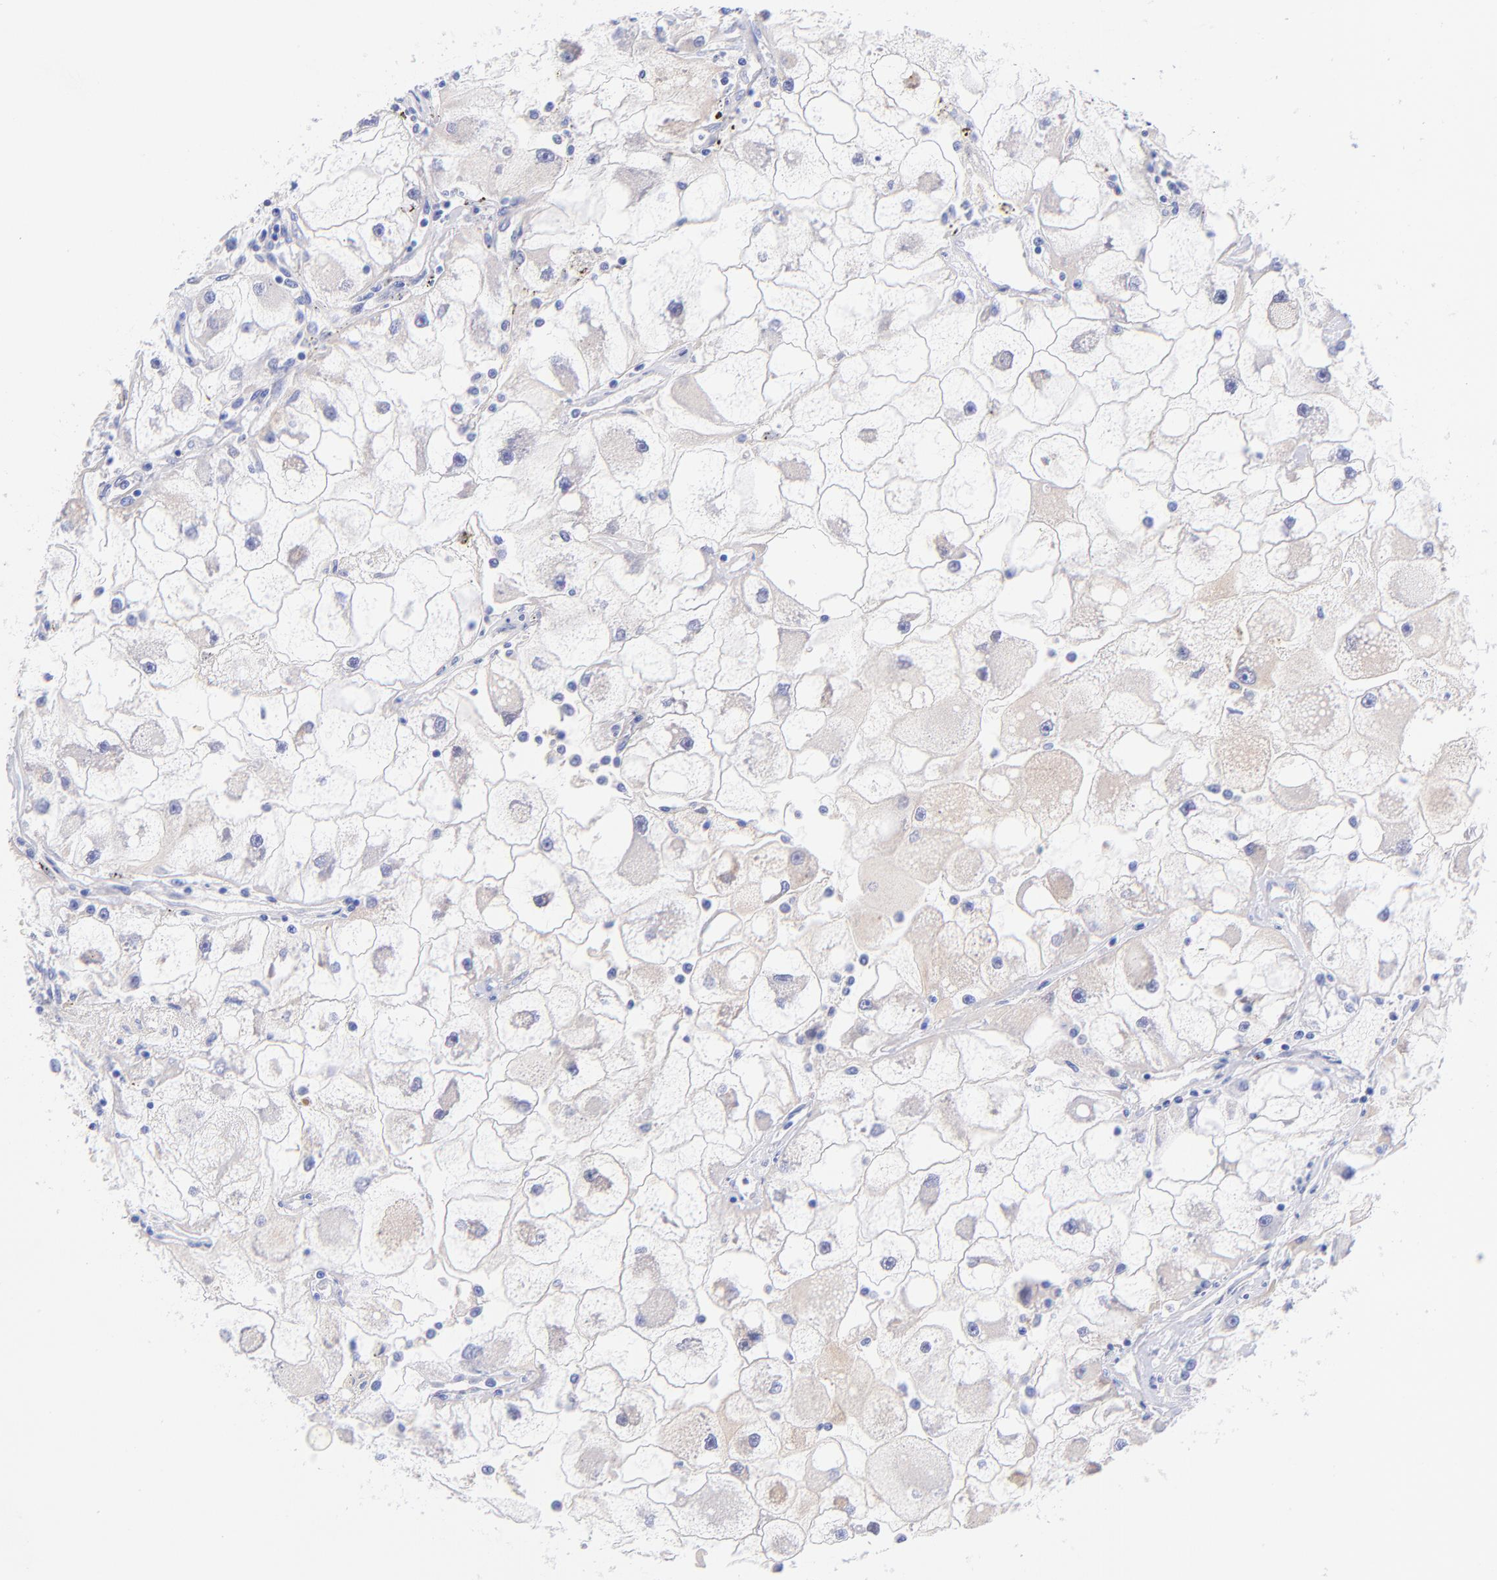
{"staining": {"intensity": "negative", "quantity": "none", "location": "none"}, "tissue": "renal cancer", "cell_type": "Tumor cells", "image_type": "cancer", "snomed": [{"axis": "morphology", "description": "Adenocarcinoma, NOS"}, {"axis": "topography", "description": "Kidney"}], "caption": "Adenocarcinoma (renal) was stained to show a protein in brown. There is no significant positivity in tumor cells. Brightfield microscopy of immunohistochemistry (IHC) stained with DAB (brown) and hematoxylin (blue), captured at high magnification.", "gene": "GPHN", "patient": {"sex": "female", "age": 73}}